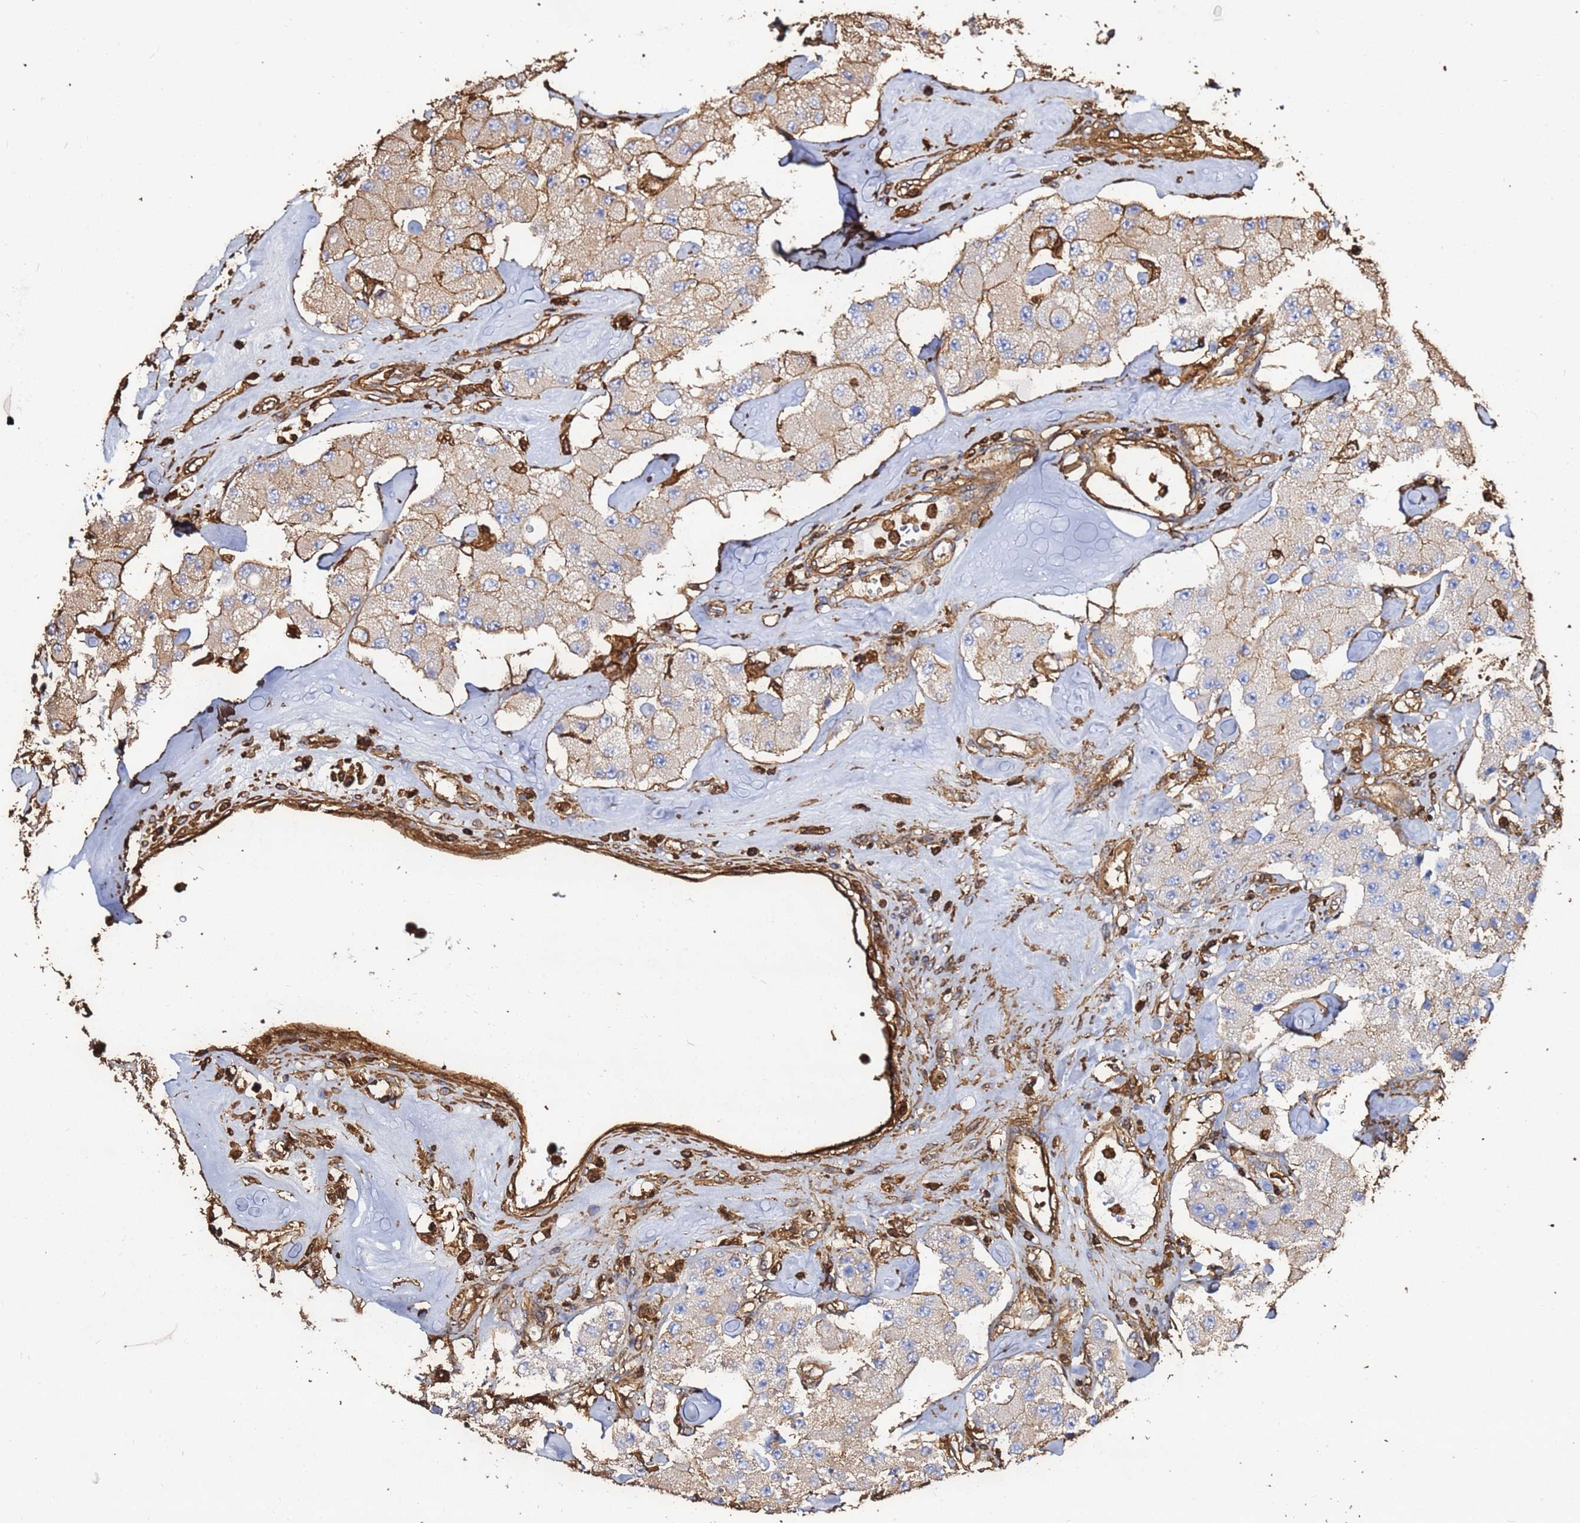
{"staining": {"intensity": "moderate", "quantity": "25%-75%", "location": "cytoplasmic/membranous"}, "tissue": "carcinoid", "cell_type": "Tumor cells", "image_type": "cancer", "snomed": [{"axis": "morphology", "description": "Carcinoid, malignant, NOS"}, {"axis": "topography", "description": "Pancreas"}], "caption": "Tumor cells show moderate cytoplasmic/membranous positivity in approximately 25%-75% of cells in carcinoid (malignant).", "gene": "ACTB", "patient": {"sex": "male", "age": 41}}